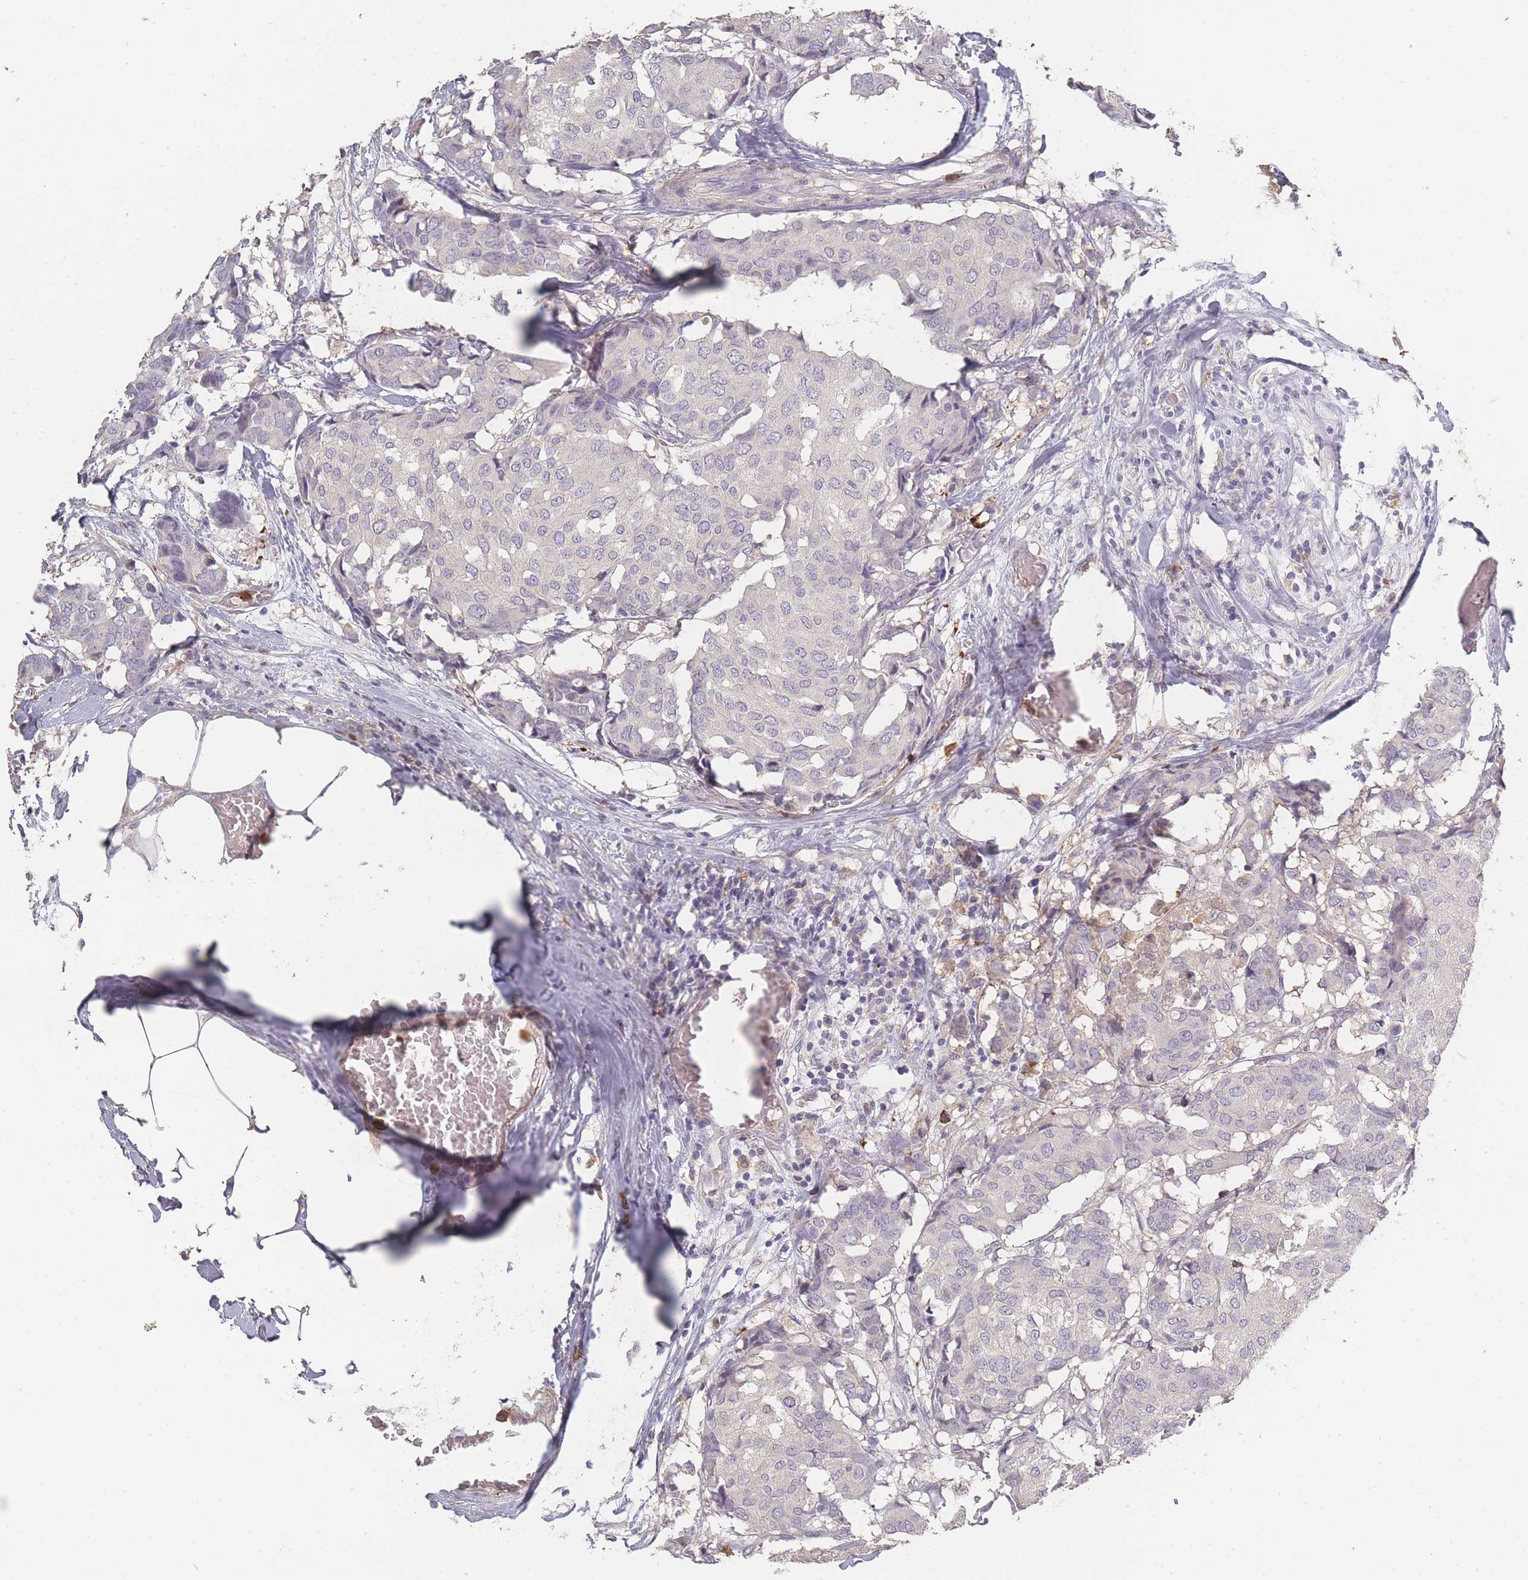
{"staining": {"intensity": "negative", "quantity": "none", "location": "none"}, "tissue": "breast cancer", "cell_type": "Tumor cells", "image_type": "cancer", "snomed": [{"axis": "morphology", "description": "Duct carcinoma"}, {"axis": "topography", "description": "Breast"}], "caption": "This is an immunohistochemistry image of infiltrating ductal carcinoma (breast). There is no expression in tumor cells.", "gene": "BST1", "patient": {"sex": "female", "age": 75}}